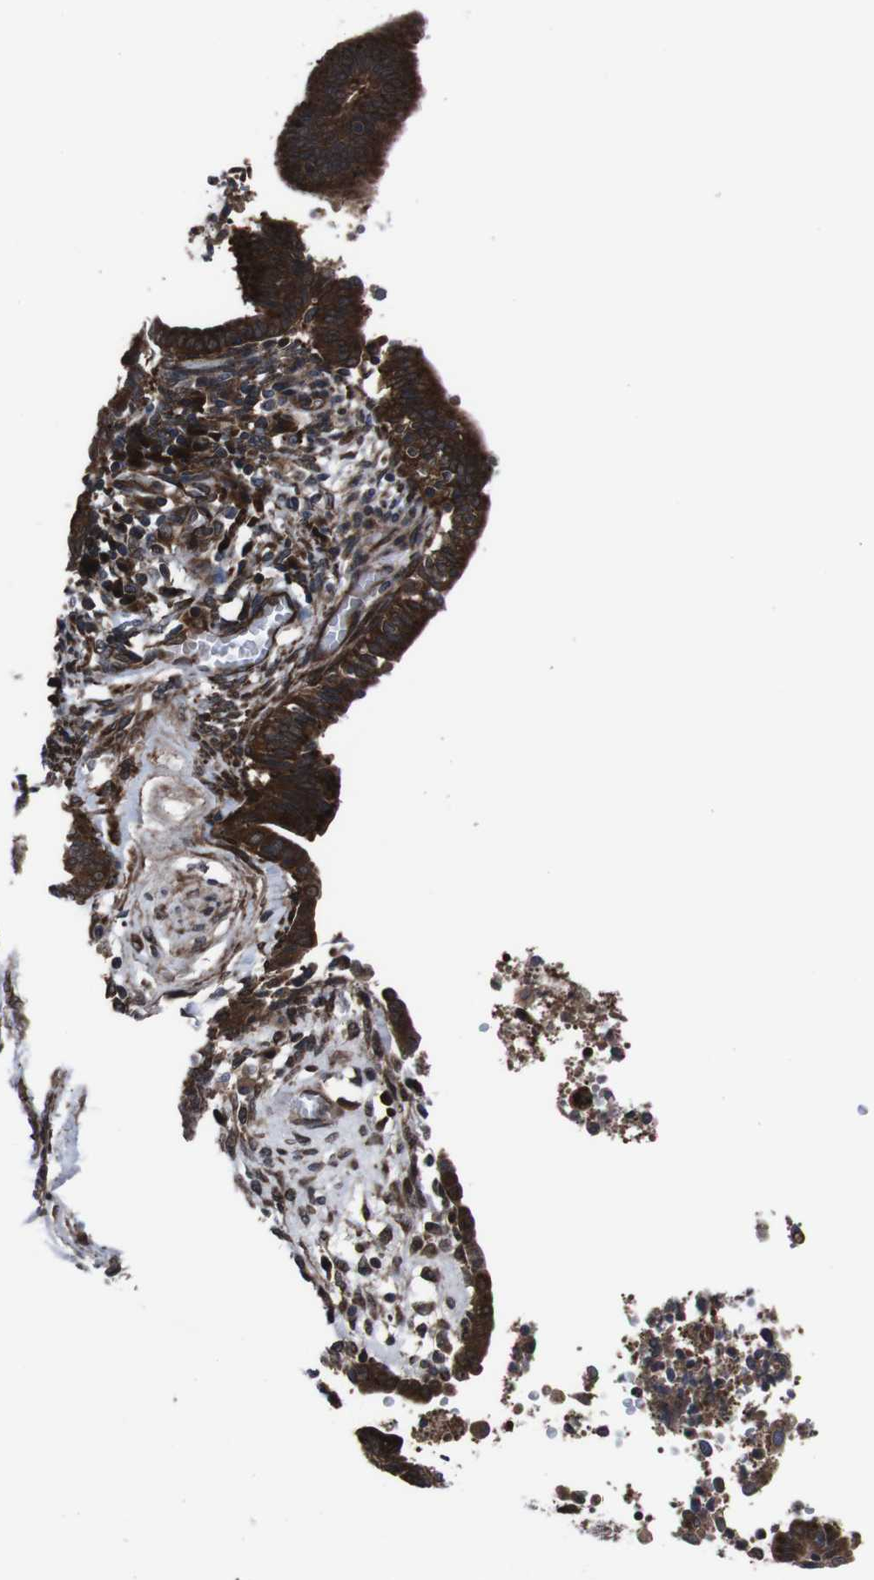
{"staining": {"intensity": "strong", "quantity": ">75%", "location": "cytoplasmic/membranous"}, "tissue": "cervical cancer", "cell_type": "Tumor cells", "image_type": "cancer", "snomed": [{"axis": "morphology", "description": "Adenocarcinoma, NOS"}, {"axis": "topography", "description": "Cervix"}], "caption": "Adenocarcinoma (cervical) stained with a protein marker exhibits strong staining in tumor cells.", "gene": "EIF4A2", "patient": {"sex": "female", "age": 44}}